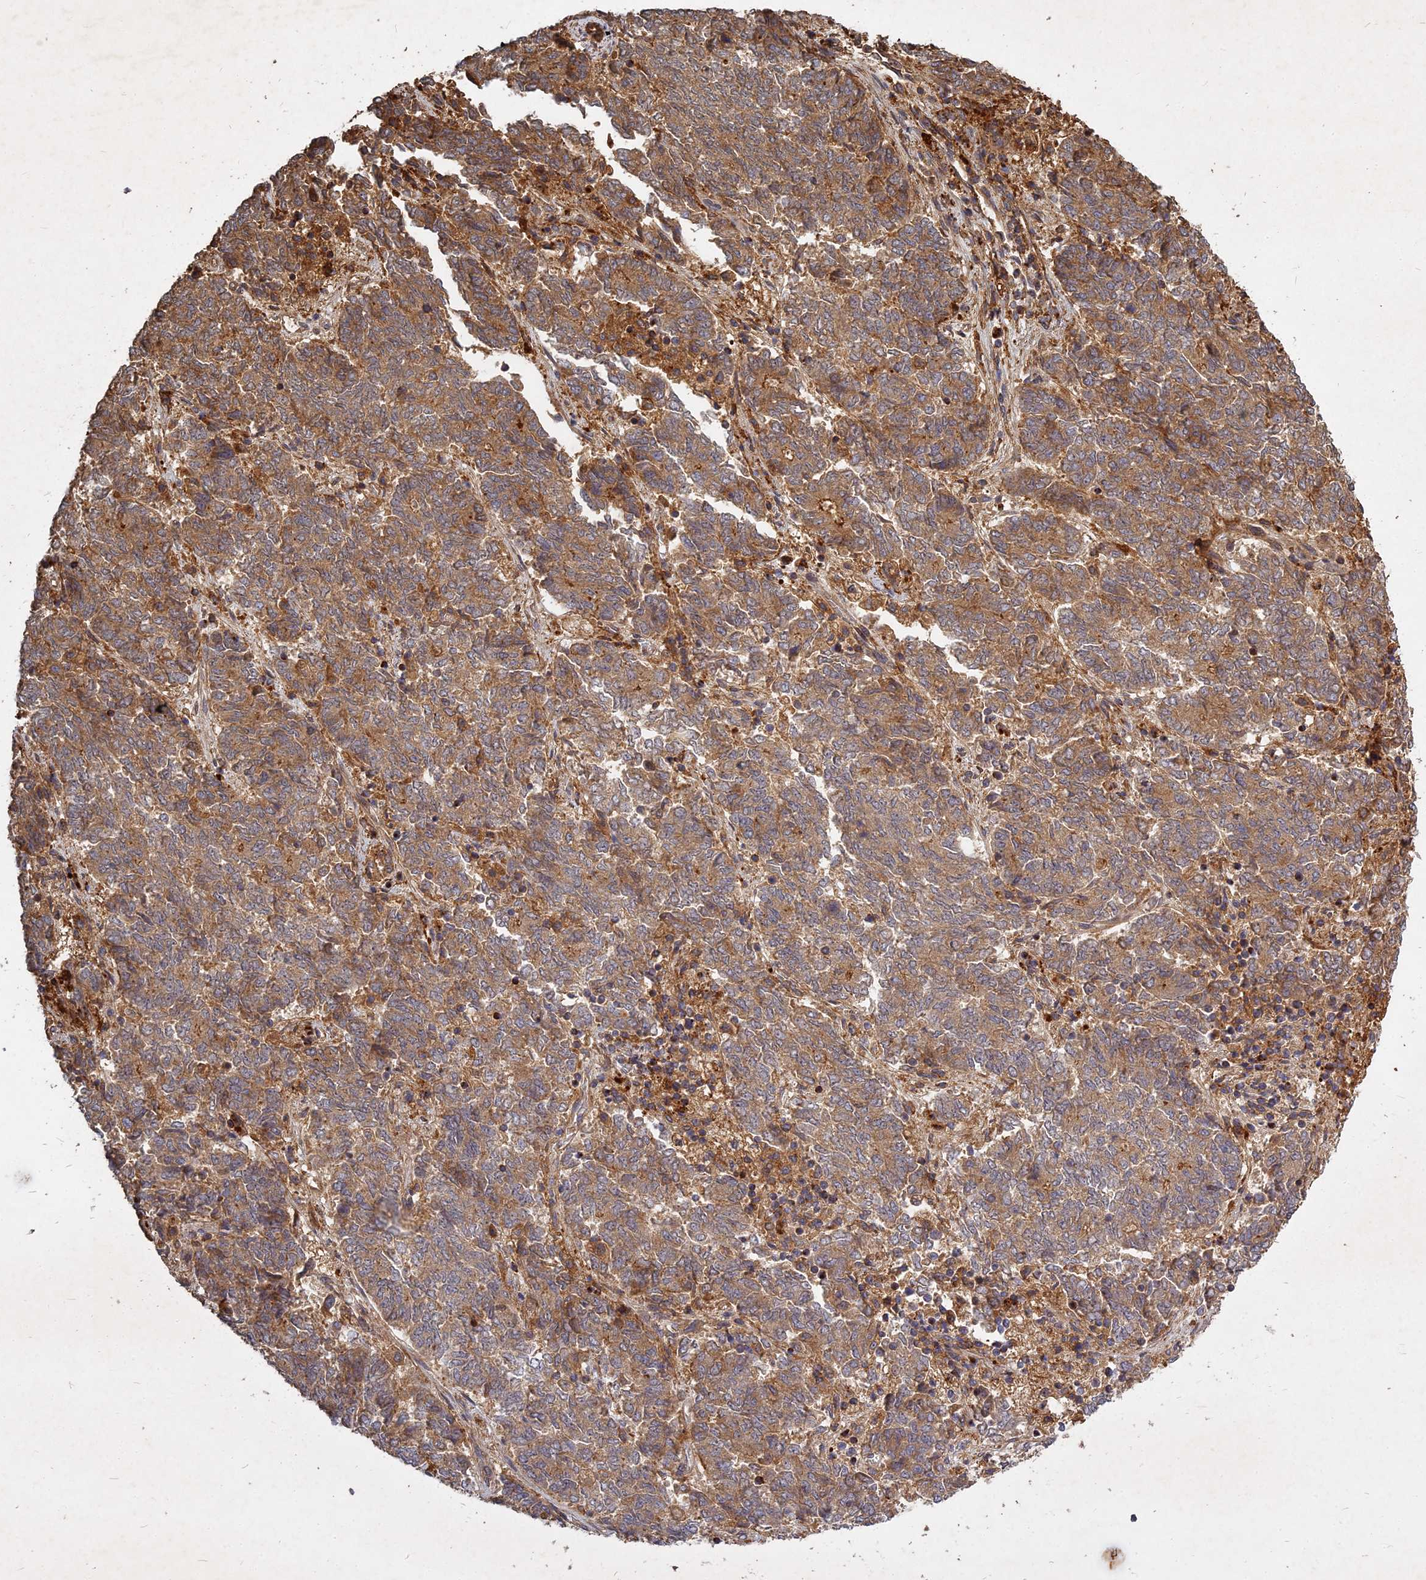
{"staining": {"intensity": "moderate", "quantity": ">75%", "location": "cytoplasmic/membranous"}, "tissue": "endometrial cancer", "cell_type": "Tumor cells", "image_type": "cancer", "snomed": [{"axis": "morphology", "description": "Adenocarcinoma, NOS"}, {"axis": "topography", "description": "Endometrium"}], "caption": "Human endometrial cancer stained with a protein marker shows moderate staining in tumor cells.", "gene": "UBE2W", "patient": {"sex": "female", "age": 80}}